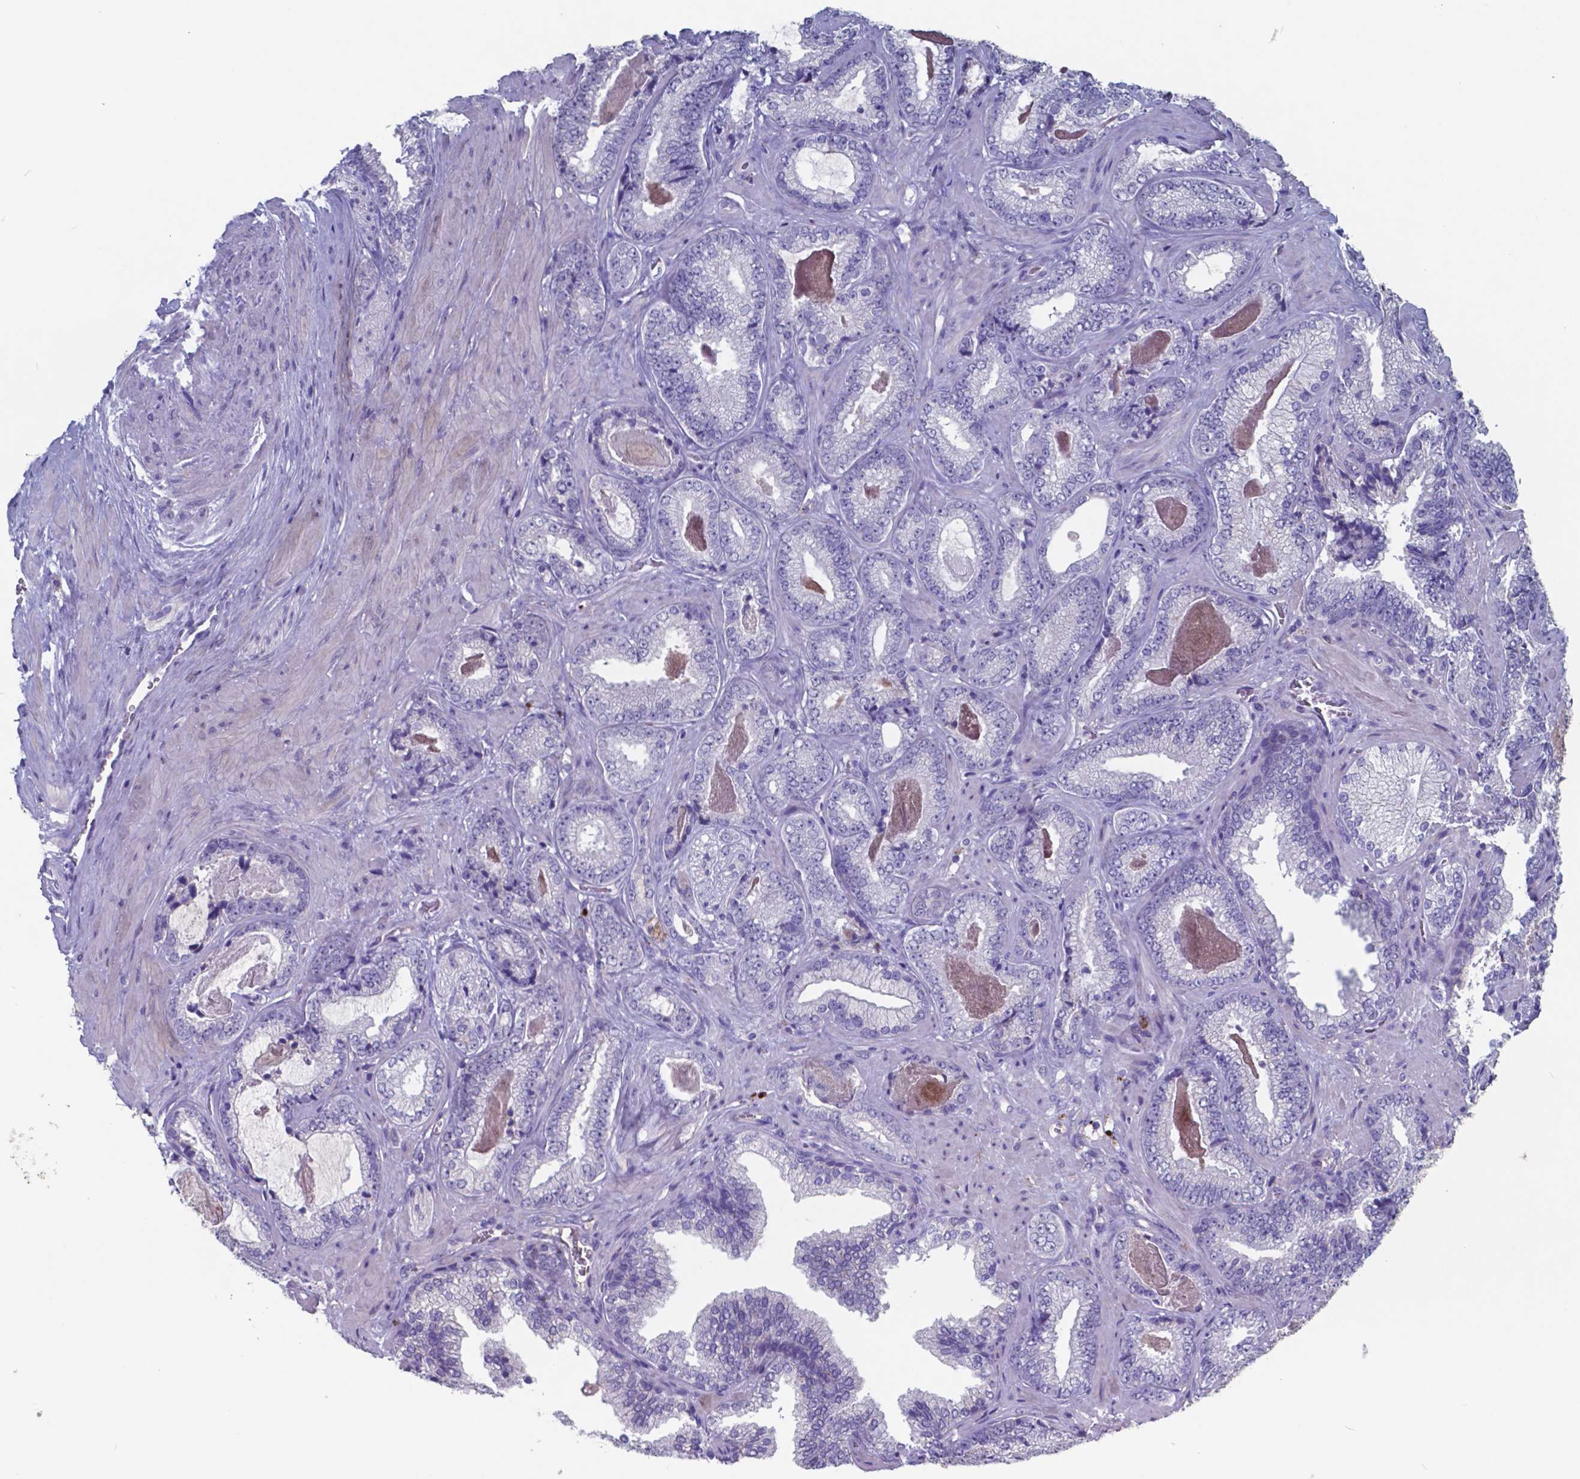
{"staining": {"intensity": "negative", "quantity": "none", "location": "none"}, "tissue": "prostate cancer", "cell_type": "Tumor cells", "image_type": "cancer", "snomed": [{"axis": "morphology", "description": "Adenocarcinoma, Low grade"}, {"axis": "topography", "description": "Prostate"}], "caption": "Photomicrograph shows no protein expression in tumor cells of prostate low-grade adenocarcinoma tissue.", "gene": "TTR", "patient": {"sex": "male", "age": 61}}